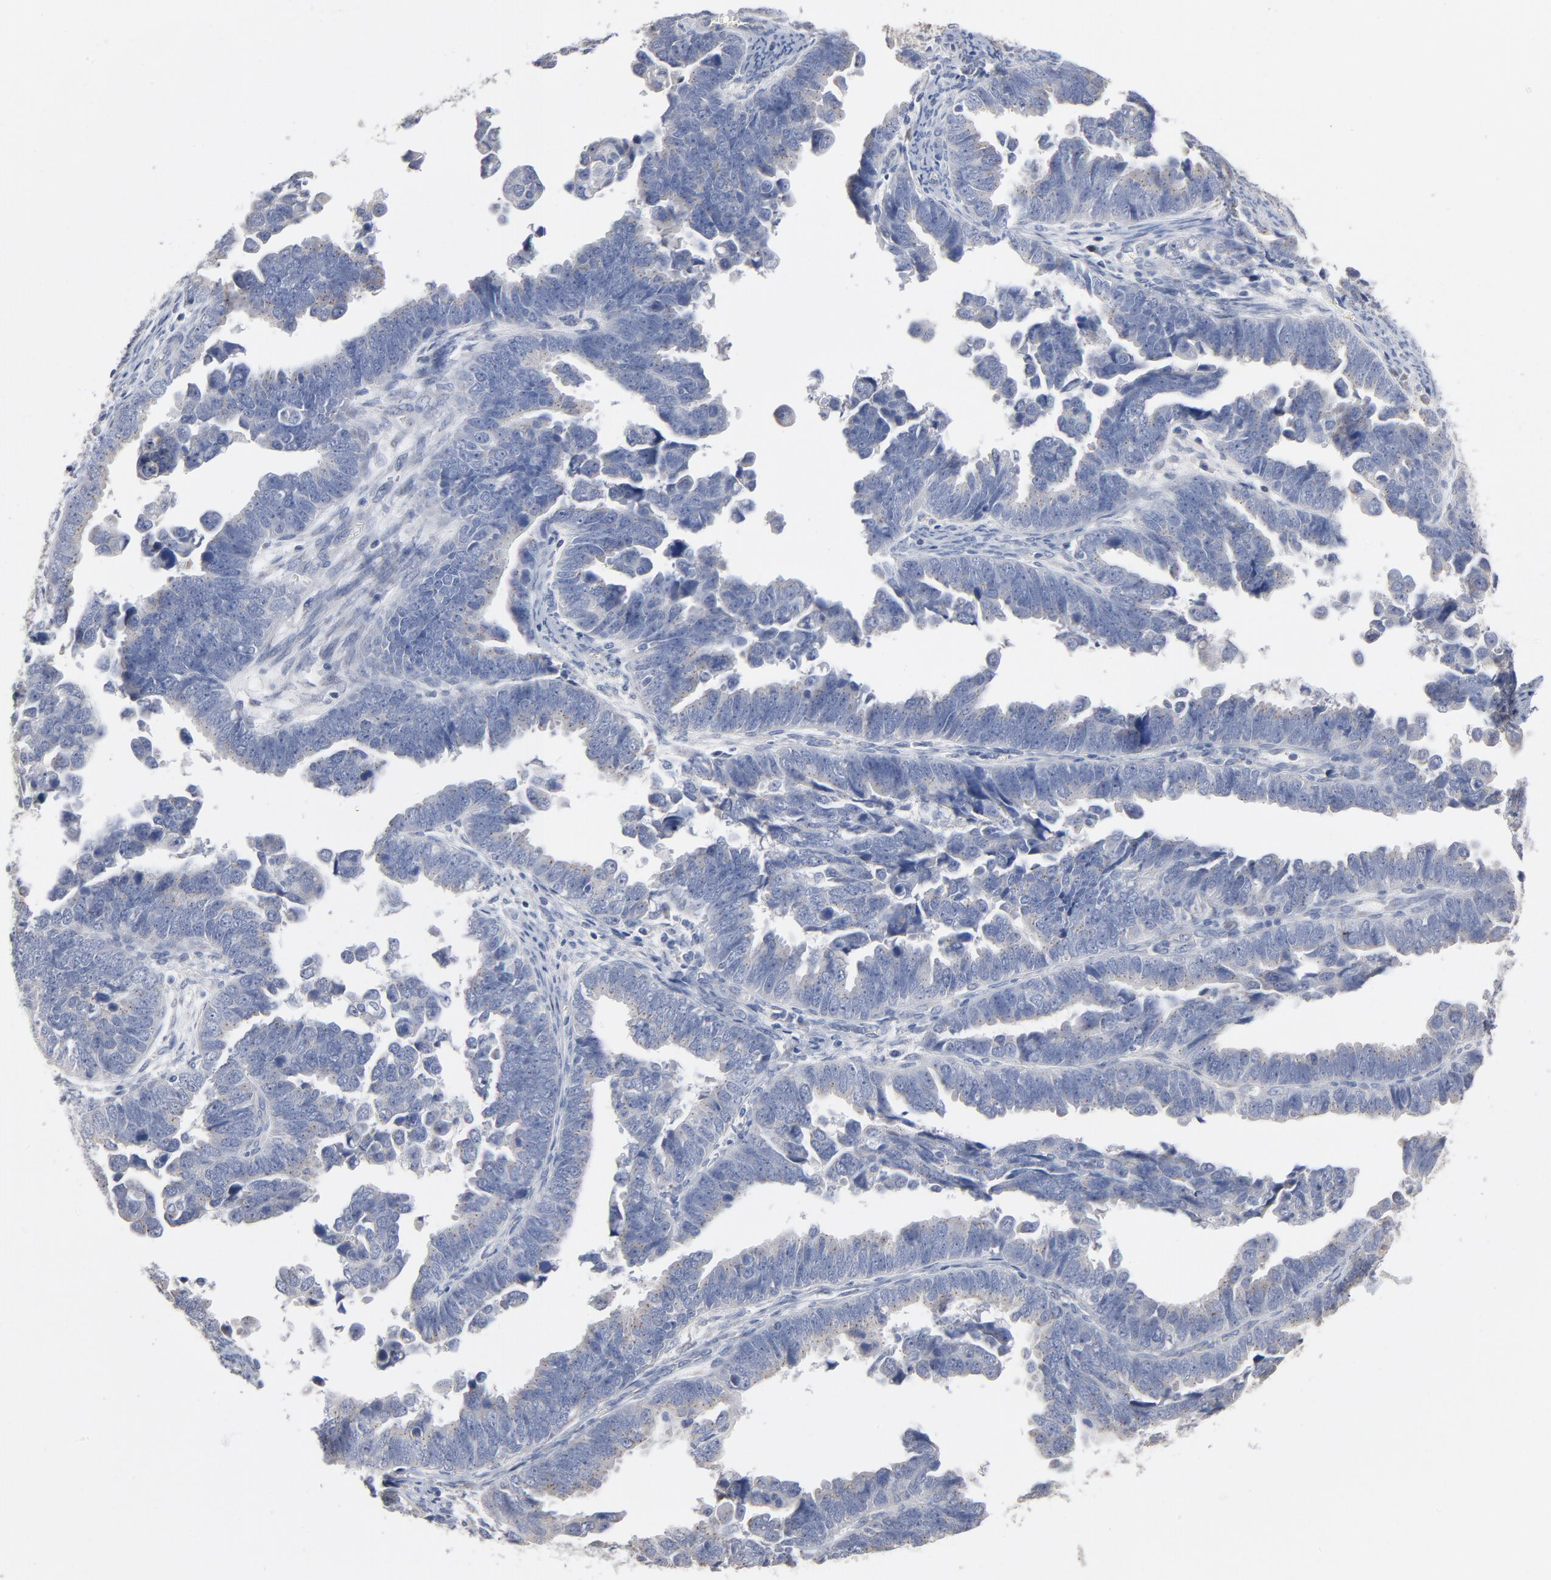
{"staining": {"intensity": "negative", "quantity": "none", "location": "none"}, "tissue": "endometrial cancer", "cell_type": "Tumor cells", "image_type": "cancer", "snomed": [{"axis": "morphology", "description": "Adenocarcinoma, NOS"}, {"axis": "topography", "description": "Endometrium"}], "caption": "A high-resolution micrograph shows immunohistochemistry staining of endometrial adenocarcinoma, which shows no significant positivity in tumor cells.", "gene": "AK7", "patient": {"sex": "female", "age": 75}}